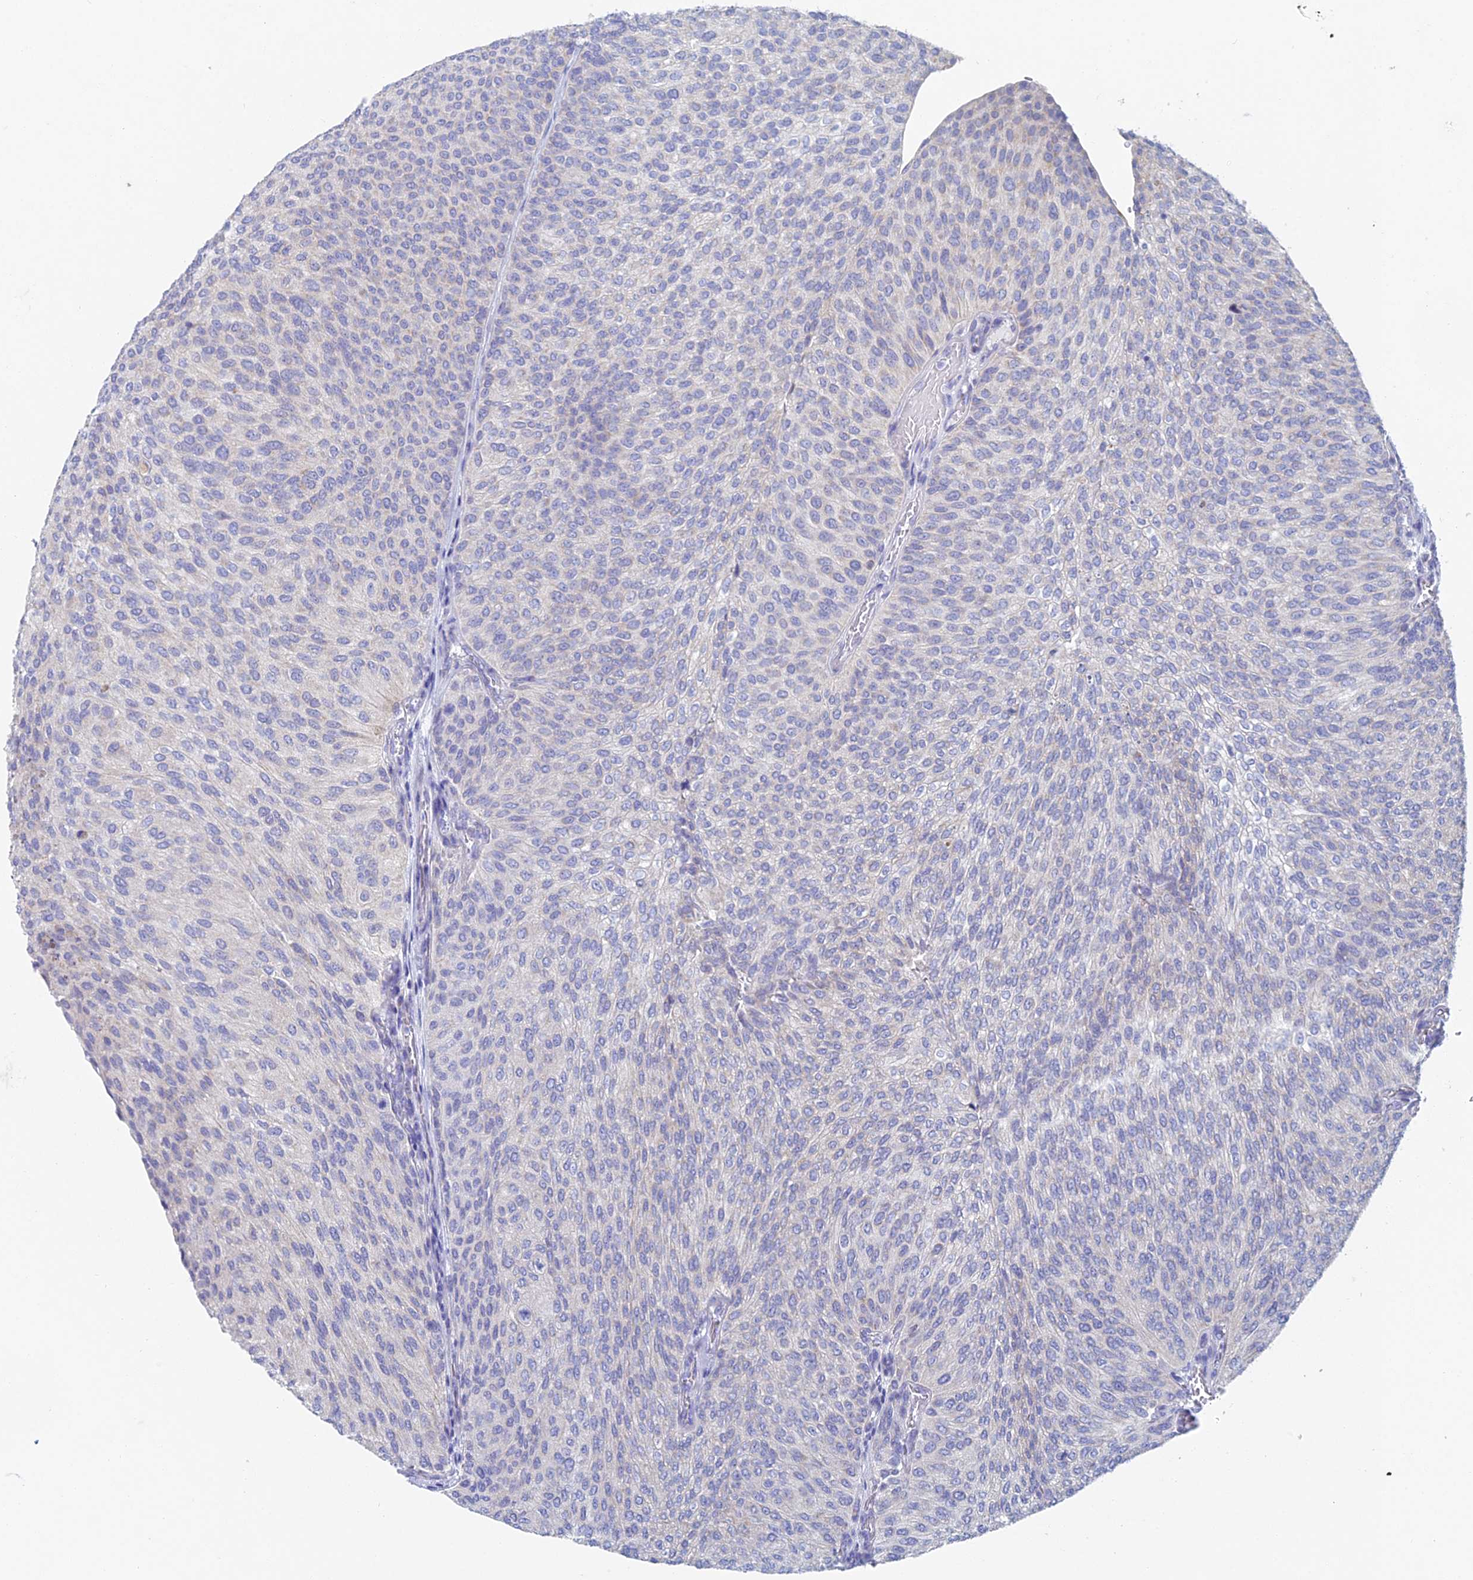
{"staining": {"intensity": "negative", "quantity": "none", "location": "none"}, "tissue": "urothelial cancer", "cell_type": "Tumor cells", "image_type": "cancer", "snomed": [{"axis": "morphology", "description": "Urothelial carcinoma, High grade"}, {"axis": "topography", "description": "Urinary bladder"}], "caption": "High magnification brightfield microscopy of urothelial cancer stained with DAB (3,3'-diaminobenzidine) (brown) and counterstained with hematoxylin (blue): tumor cells show no significant positivity.", "gene": "ACSM1", "patient": {"sex": "female", "age": 79}}